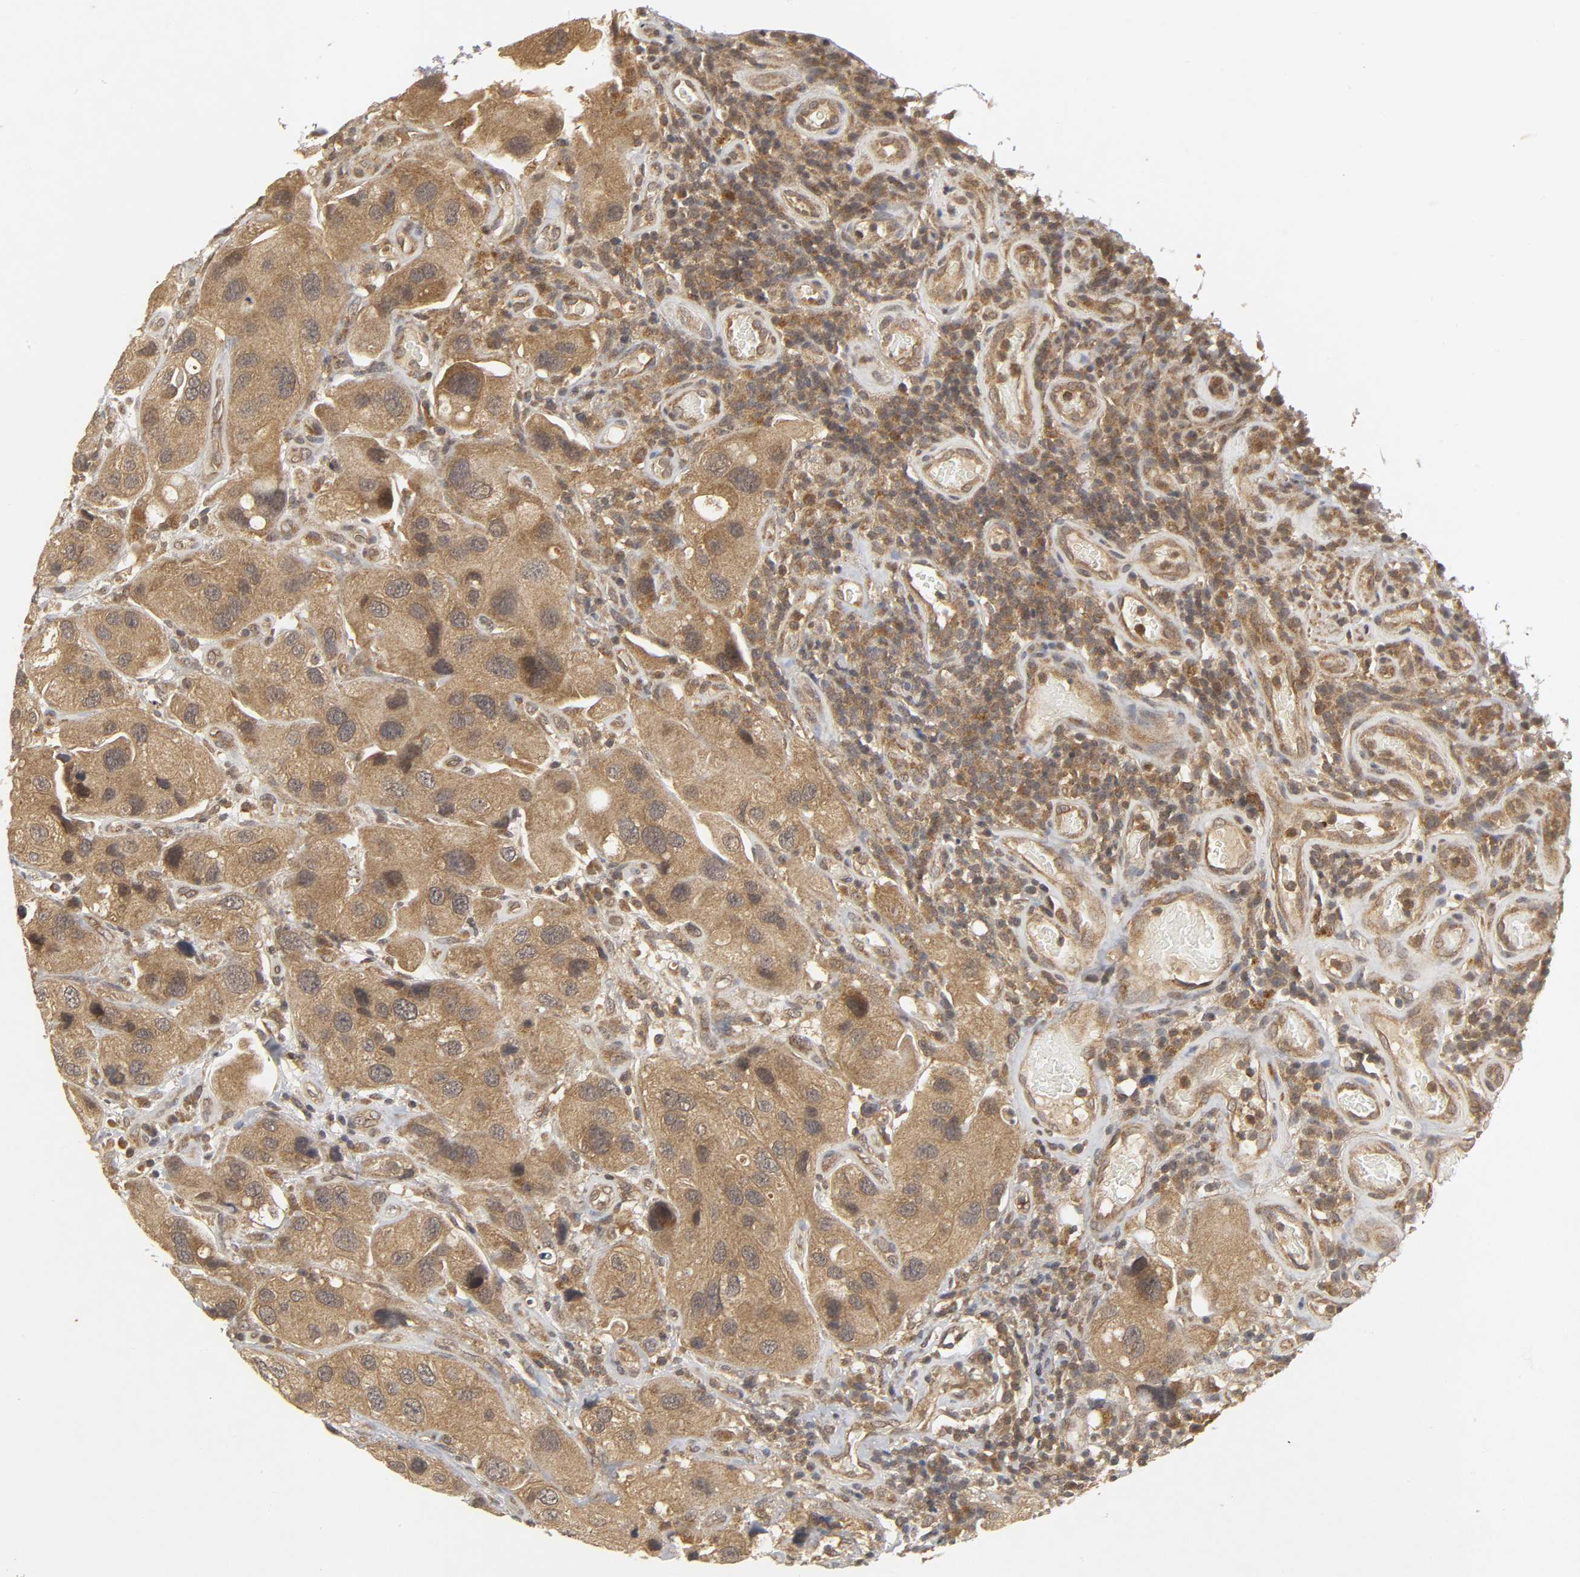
{"staining": {"intensity": "moderate", "quantity": ">75%", "location": "cytoplasmic/membranous"}, "tissue": "urothelial cancer", "cell_type": "Tumor cells", "image_type": "cancer", "snomed": [{"axis": "morphology", "description": "Urothelial carcinoma, High grade"}, {"axis": "topography", "description": "Urinary bladder"}], "caption": "A brown stain labels moderate cytoplasmic/membranous staining of a protein in human urothelial cancer tumor cells. The protein is stained brown, and the nuclei are stained in blue (DAB (3,3'-diaminobenzidine) IHC with brightfield microscopy, high magnification).", "gene": "TRAF6", "patient": {"sex": "female", "age": 64}}